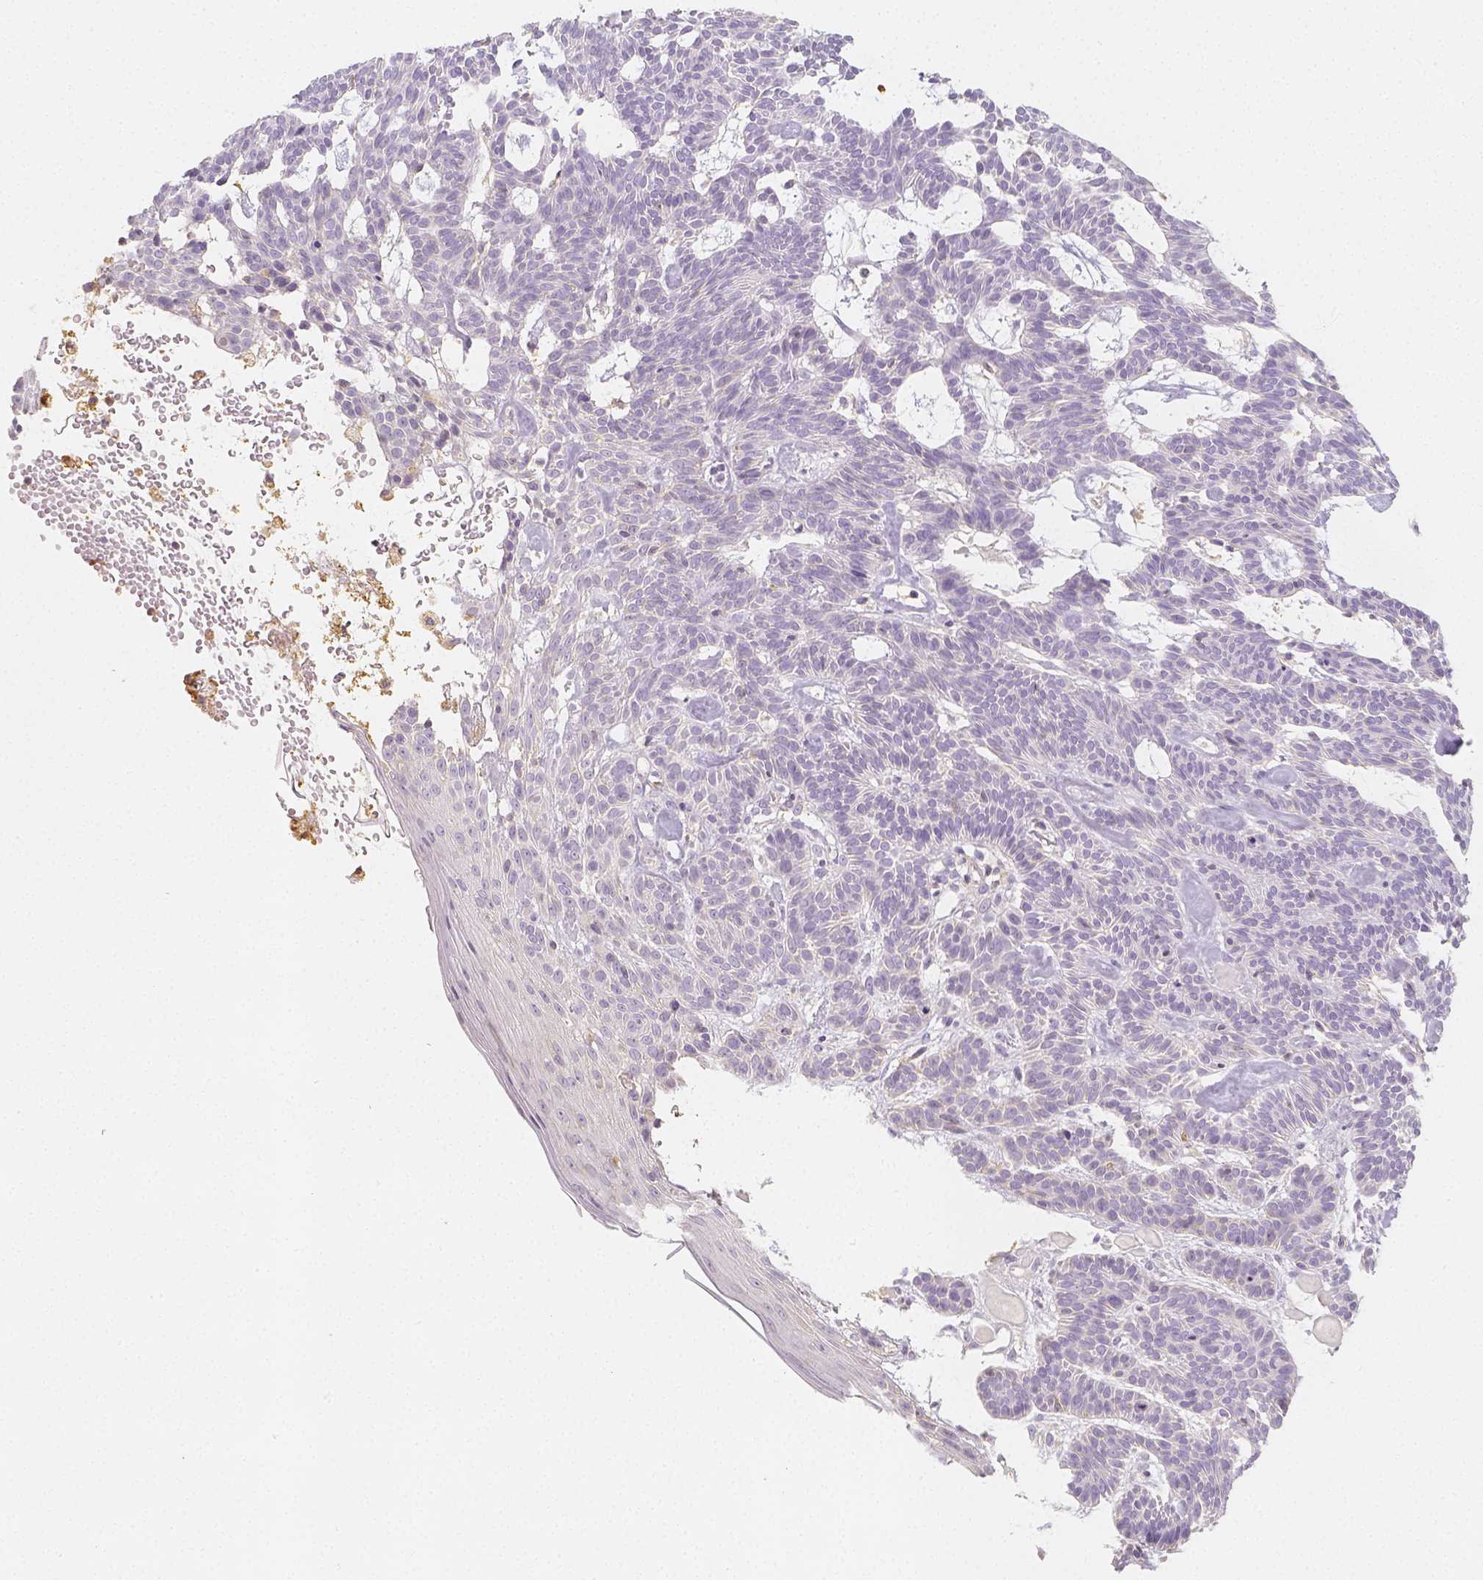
{"staining": {"intensity": "negative", "quantity": "none", "location": "none"}, "tissue": "skin cancer", "cell_type": "Tumor cells", "image_type": "cancer", "snomed": [{"axis": "morphology", "description": "Basal cell carcinoma"}, {"axis": "topography", "description": "Skin"}], "caption": "The immunohistochemistry histopathology image has no significant expression in tumor cells of skin basal cell carcinoma tissue.", "gene": "PTPRJ", "patient": {"sex": "male", "age": 85}}